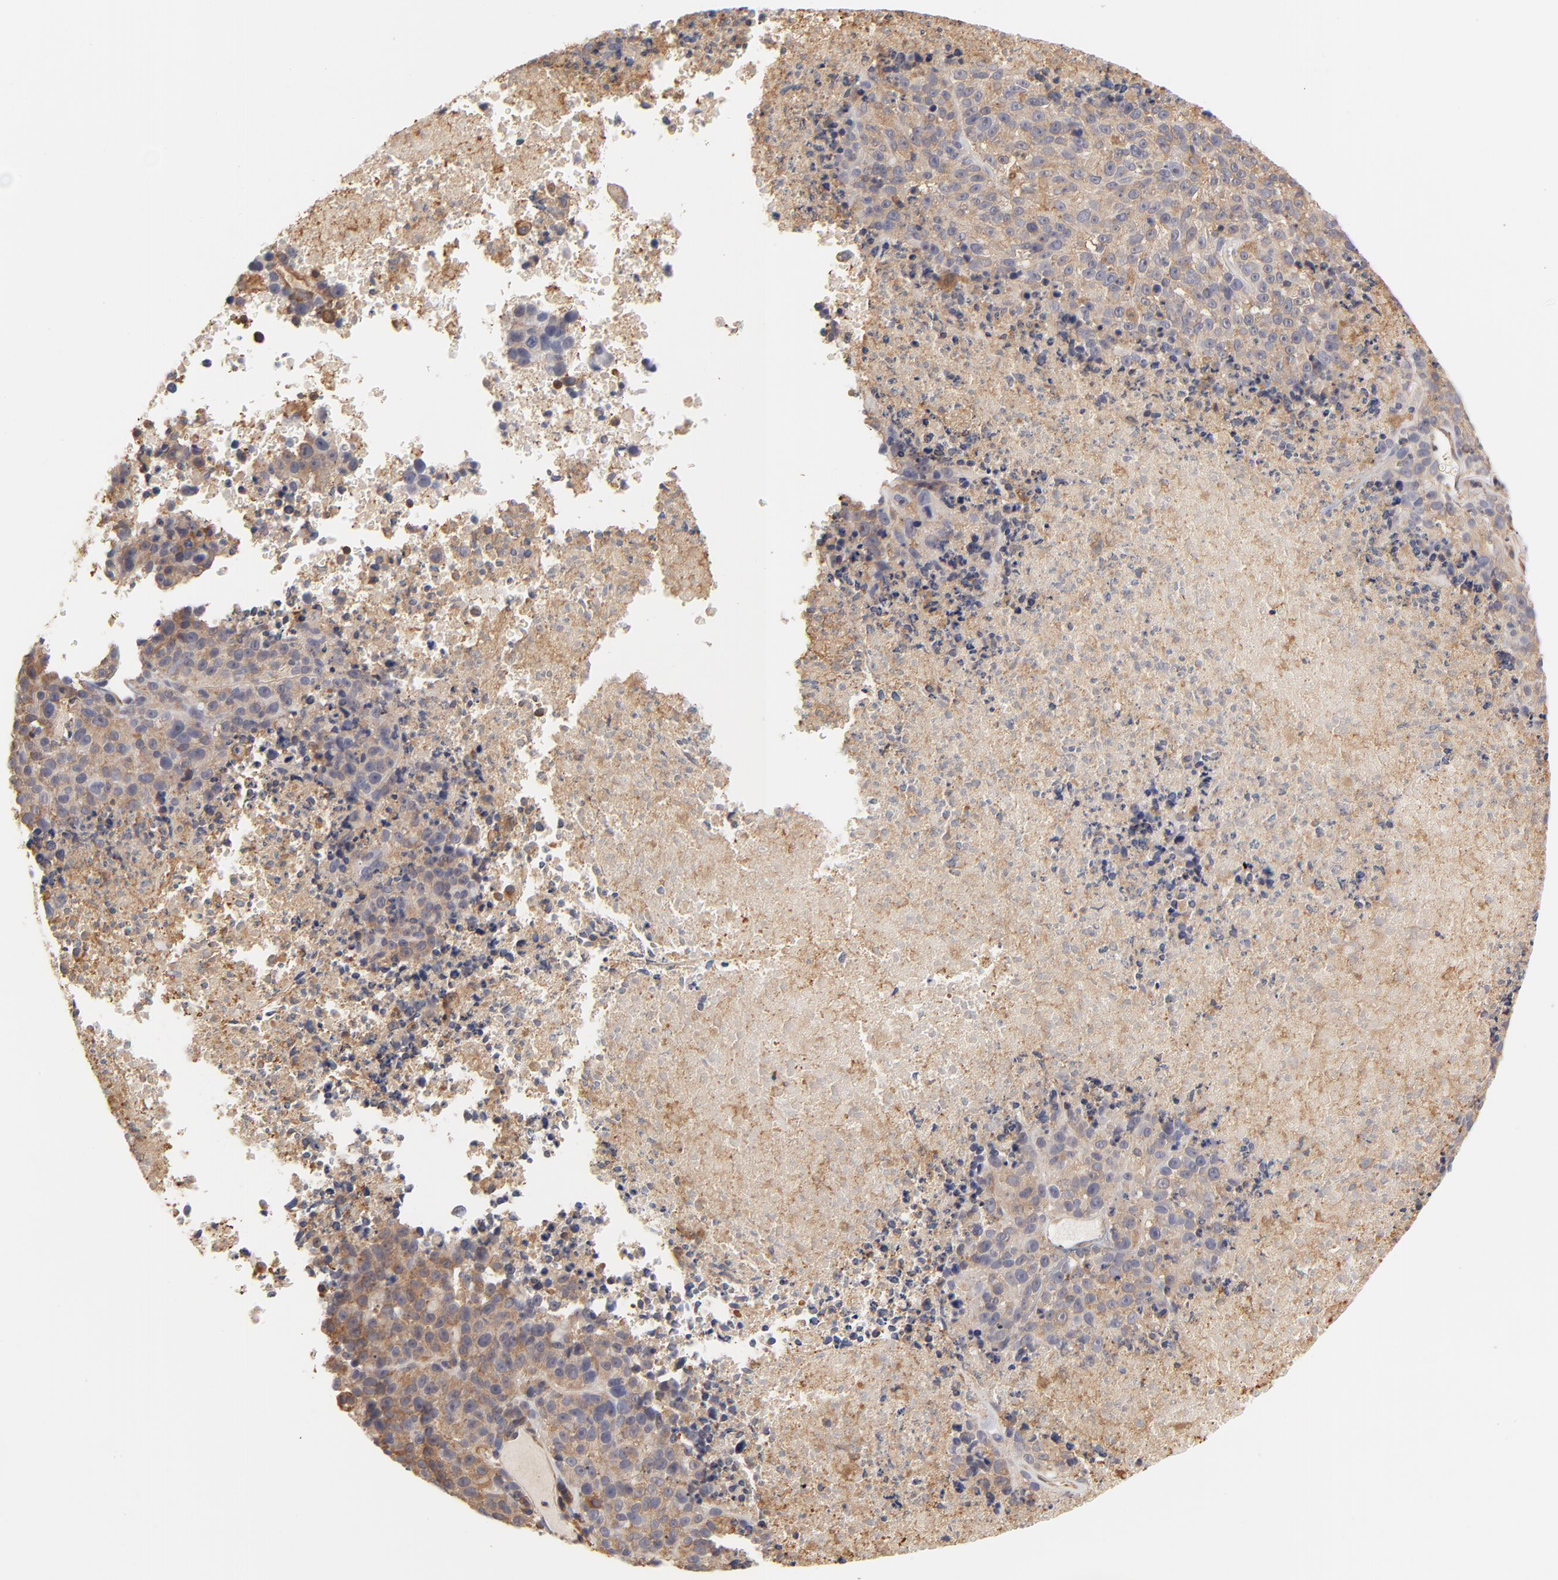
{"staining": {"intensity": "weak", "quantity": ">75%", "location": "cytoplasmic/membranous"}, "tissue": "melanoma", "cell_type": "Tumor cells", "image_type": "cancer", "snomed": [{"axis": "morphology", "description": "Malignant melanoma, Metastatic site"}, {"axis": "topography", "description": "Cerebral cortex"}], "caption": "There is low levels of weak cytoplasmic/membranous positivity in tumor cells of melanoma, as demonstrated by immunohistochemical staining (brown color).", "gene": "FCMR", "patient": {"sex": "female", "age": 52}}